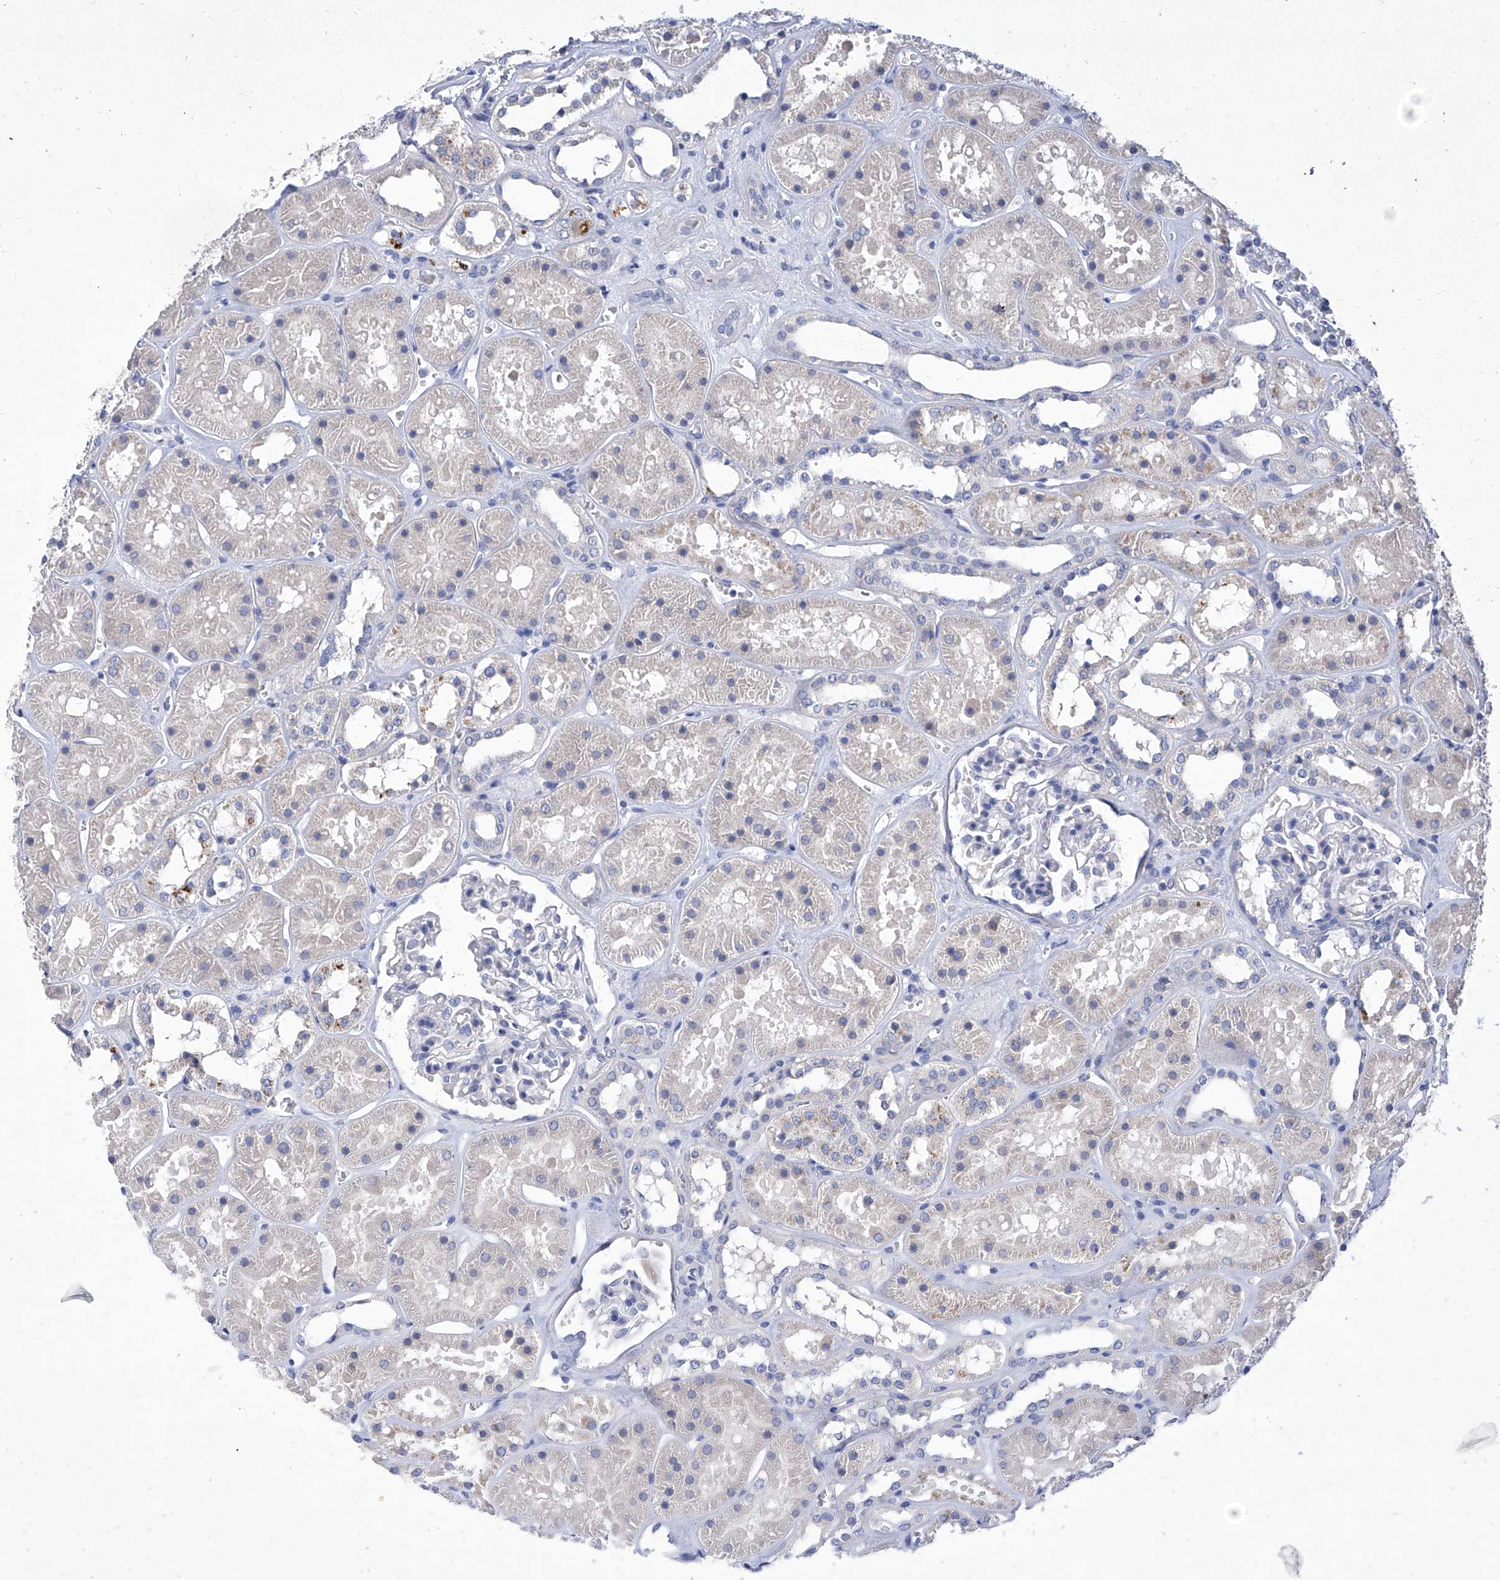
{"staining": {"intensity": "negative", "quantity": "none", "location": "none"}, "tissue": "kidney", "cell_type": "Cells in glomeruli", "image_type": "normal", "snomed": [{"axis": "morphology", "description": "Normal tissue, NOS"}, {"axis": "topography", "description": "Kidney"}], "caption": "A micrograph of human kidney is negative for staining in cells in glomeruli. (Stains: DAB (3,3'-diaminobenzidine) immunohistochemistry (IHC) with hematoxylin counter stain, Microscopy: brightfield microscopy at high magnification).", "gene": "IFNL2", "patient": {"sex": "female", "age": 41}}